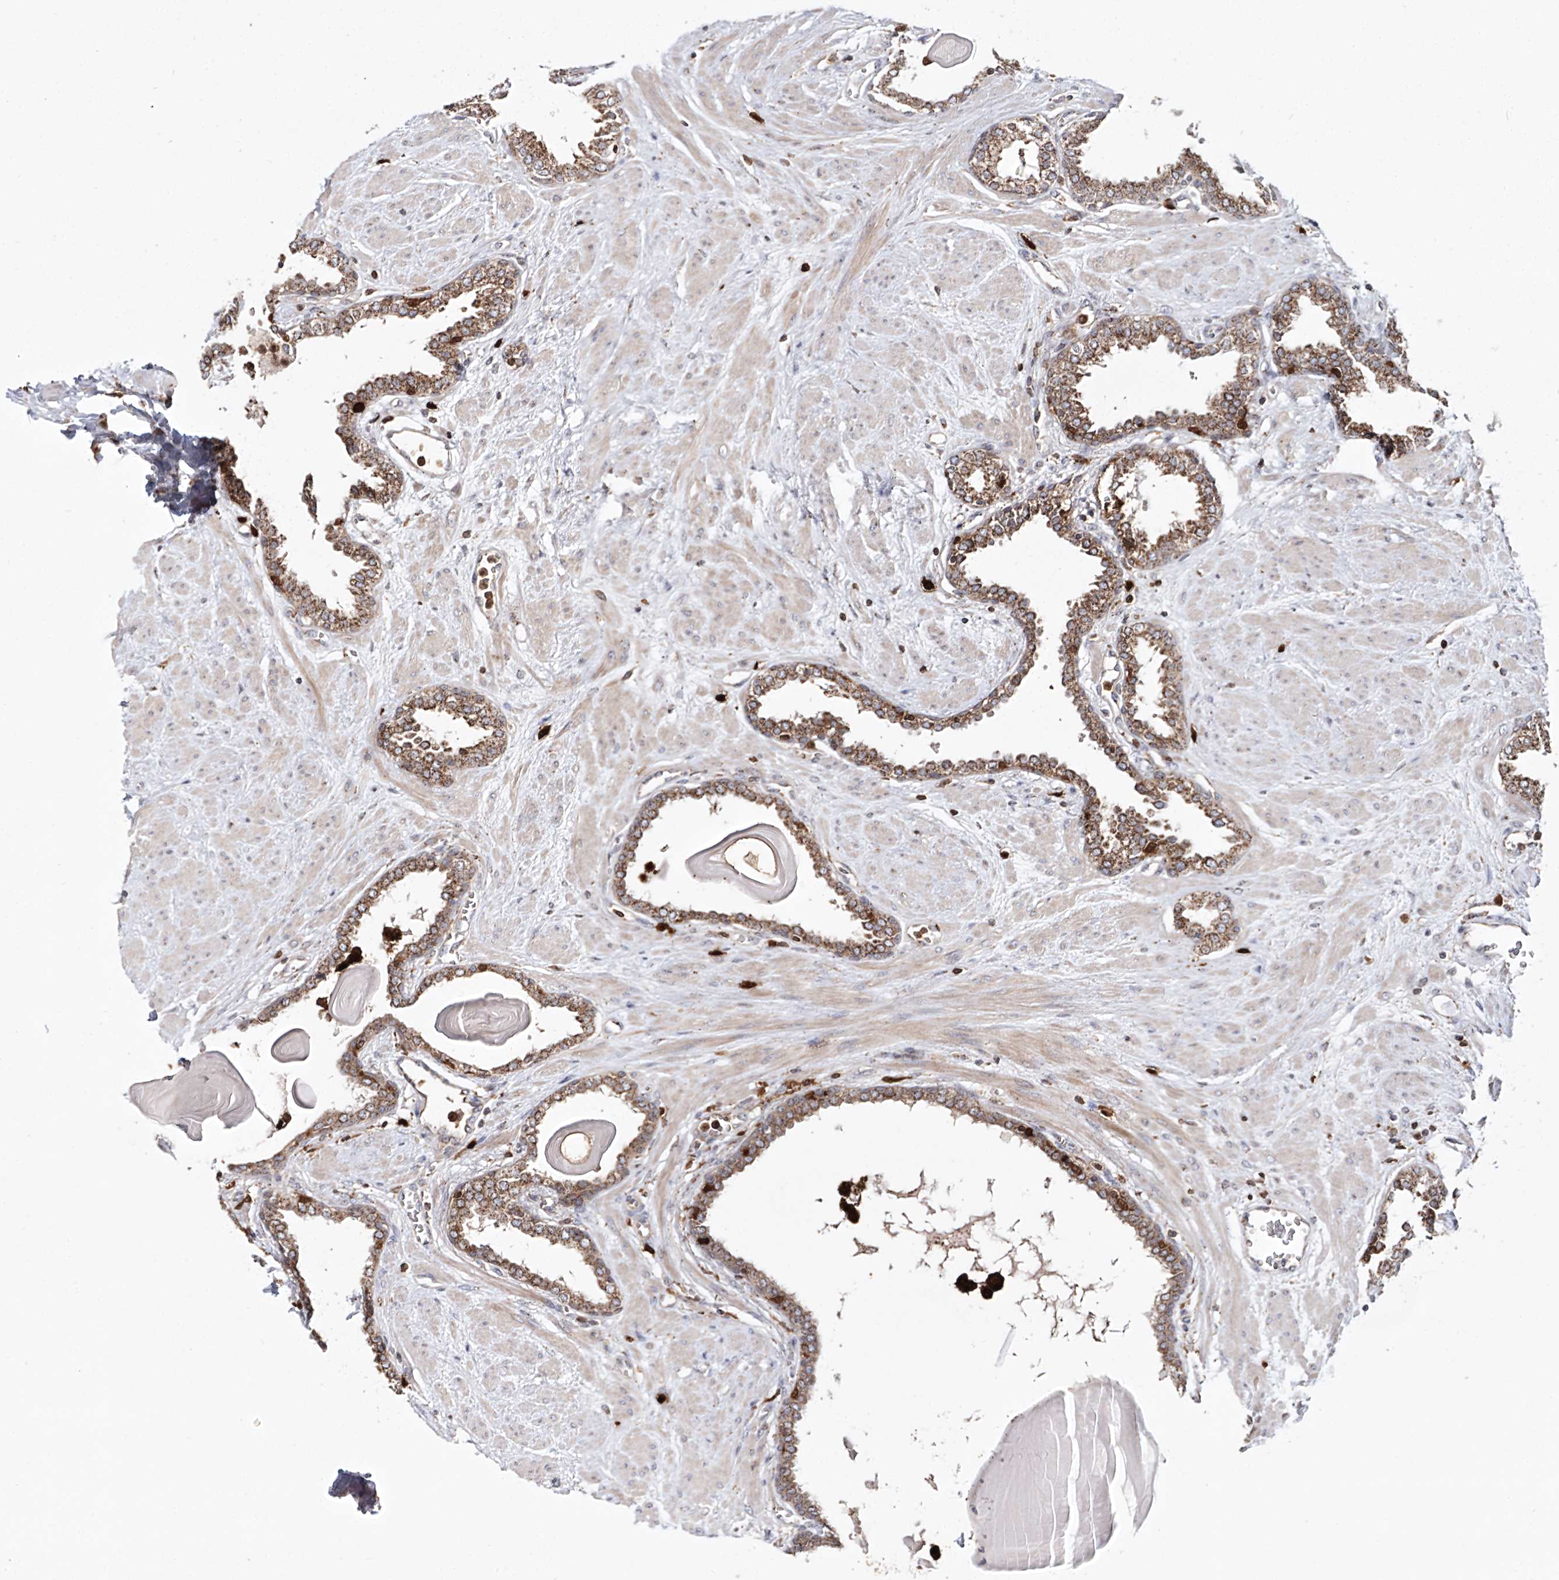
{"staining": {"intensity": "moderate", "quantity": ">75%", "location": "cytoplasmic/membranous"}, "tissue": "prostate", "cell_type": "Glandular cells", "image_type": "normal", "snomed": [{"axis": "morphology", "description": "Normal tissue, NOS"}, {"axis": "topography", "description": "Prostate"}], "caption": "A brown stain labels moderate cytoplasmic/membranous staining of a protein in glandular cells of benign prostate. The staining is performed using DAB brown chromogen to label protein expression. The nuclei are counter-stained blue using hematoxylin.", "gene": "ARCN1", "patient": {"sex": "male", "age": 51}}